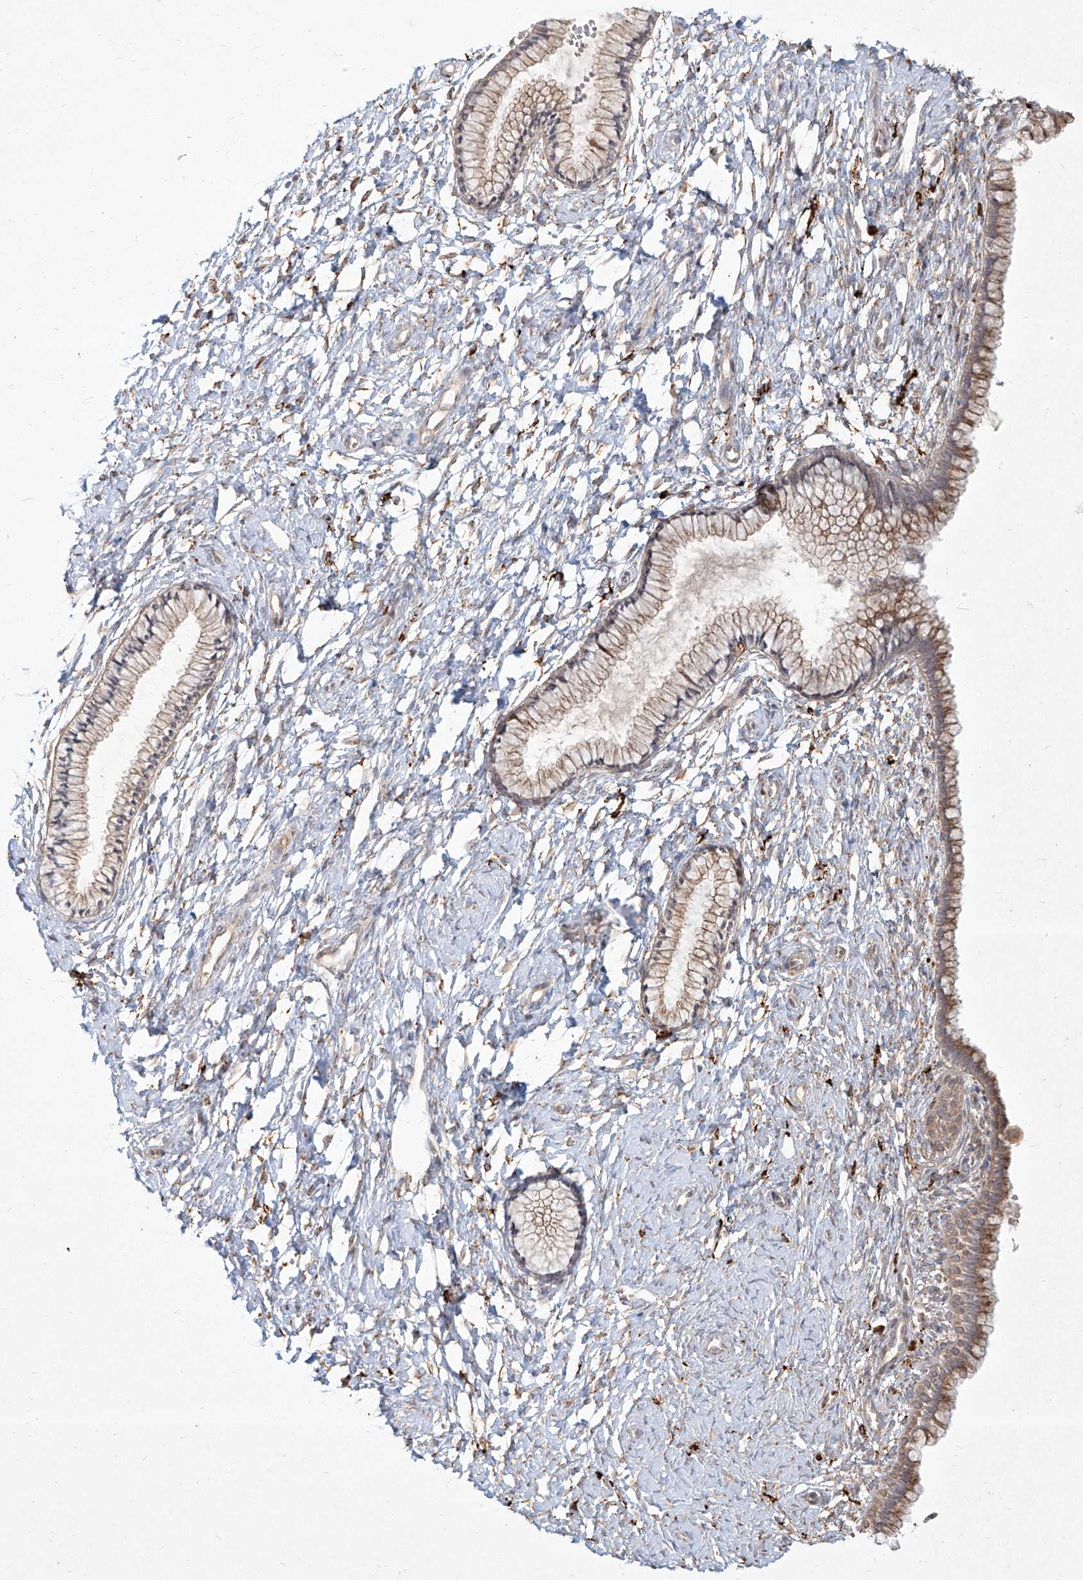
{"staining": {"intensity": "weak", "quantity": "25%-75%", "location": "cytoplasmic/membranous"}, "tissue": "cervix", "cell_type": "Glandular cells", "image_type": "normal", "snomed": [{"axis": "morphology", "description": "Normal tissue, NOS"}, {"axis": "topography", "description": "Cervix"}], "caption": "IHC (DAB (3,3'-diaminobenzidine)) staining of benign cervix demonstrates weak cytoplasmic/membranous protein positivity in approximately 25%-75% of glandular cells. (DAB (3,3'-diaminobenzidine) IHC with brightfield microscopy, high magnification).", "gene": "CD209", "patient": {"sex": "female", "age": 33}}